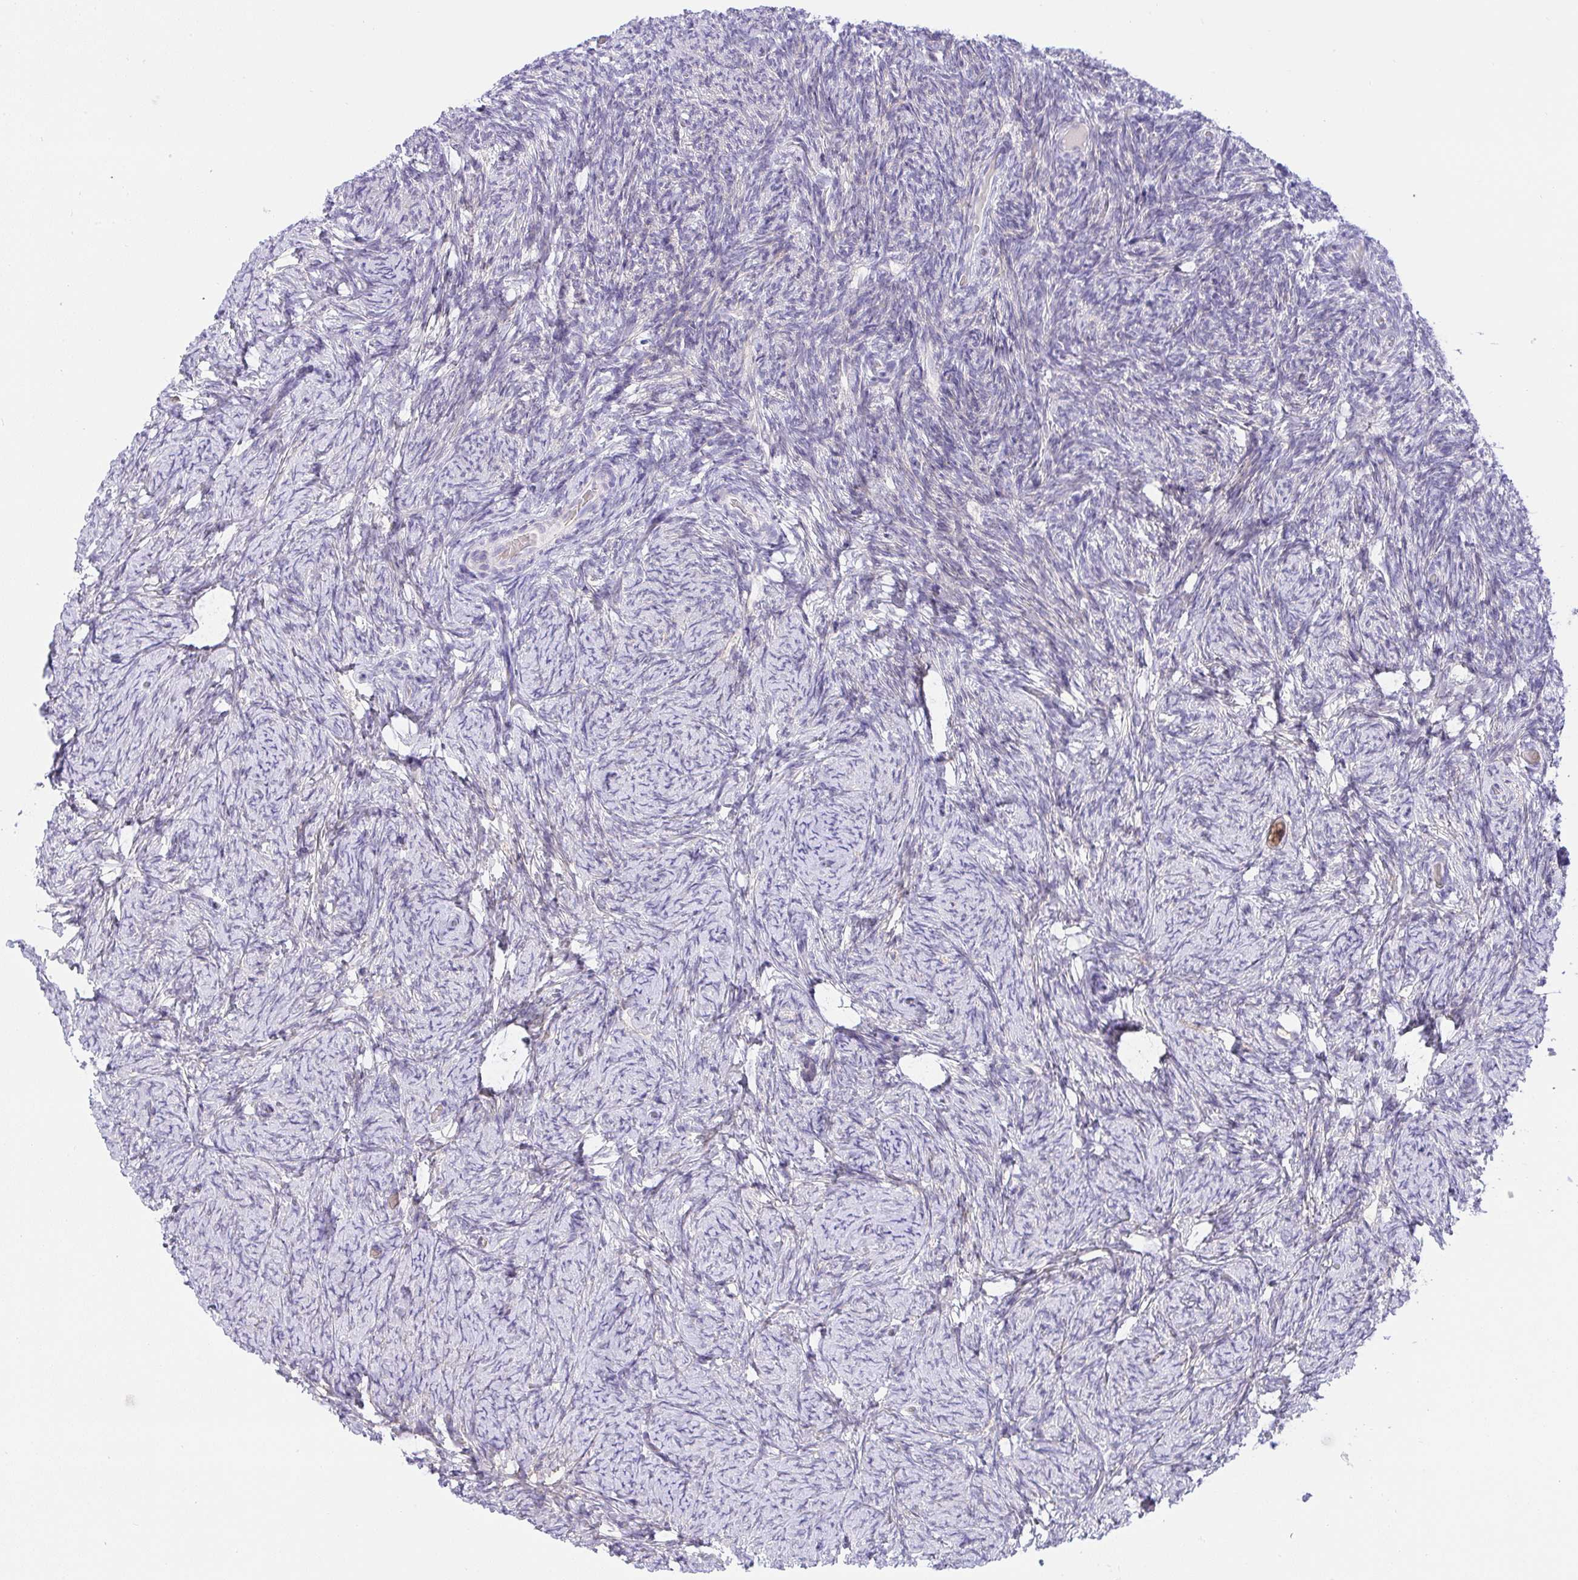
{"staining": {"intensity": "negative", "quantity": "none", "location": "none"}, "tissue": "ovary", "cell_type": "Ovarian stroma cells", "image_type": "normal", "snomed": [{"axis": "morphology", "description": "Normal tissue, NOS"}, {"axis": "topography", "description": "Ovary"}], "caption": "High power microscopy micrograph of an immunohistochemistry histopathology image of benign ovary, revealing no significant expression in ovarian stroma cells. (Immunohistochemistry (ihc), brightfield microscopy, high magnification).", "gene": "ZNF554", "patient": {"sex": "female", "age": 34}}